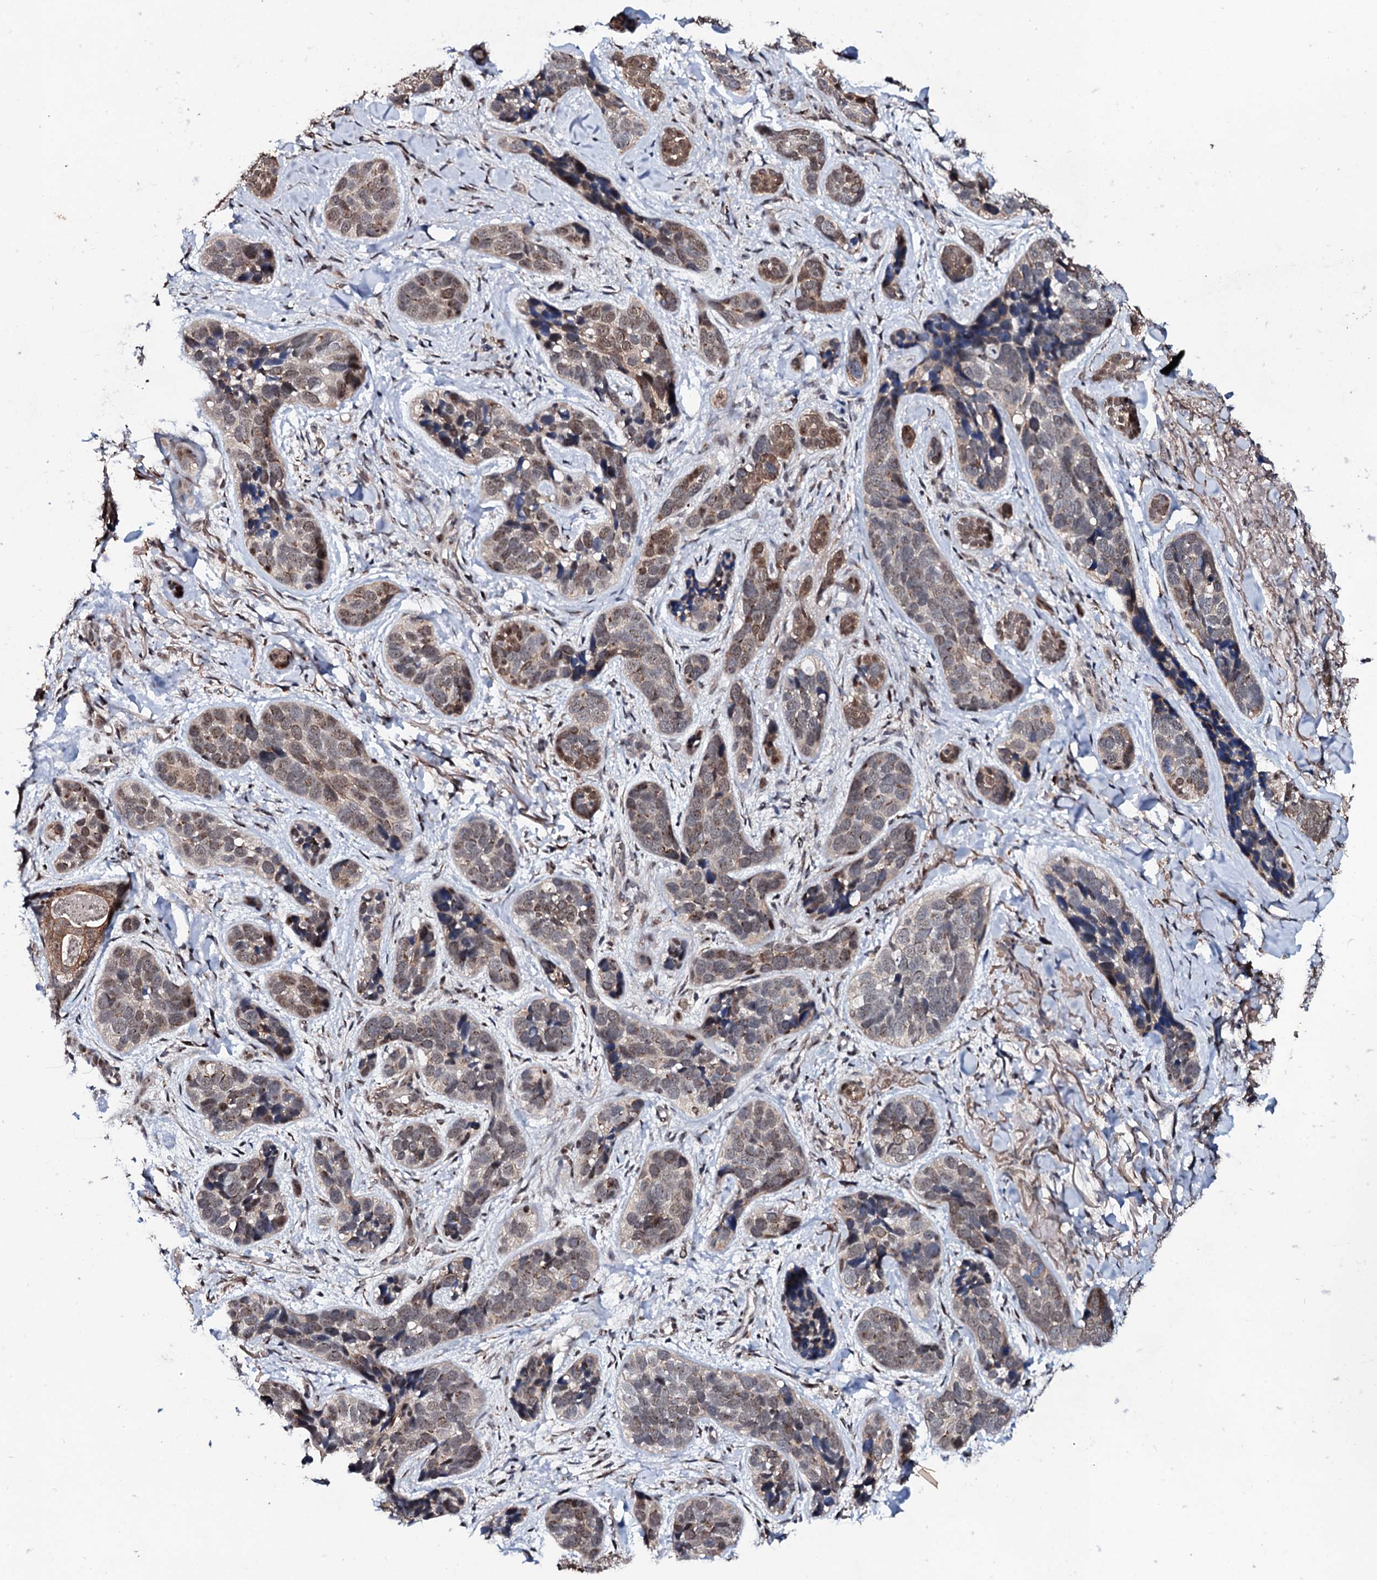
{"staining": {"intensity": "moderate", "quantity": "25%-75%", "location": "cytoplasmic/membranous"}, "tissue": "skin cancer", "cell_type": "Tumor cells", "image_type": "cancer", "snomed": [{"axis": "morphology", "description": "Basal cell carcinoma"}, {"axis": "topography", "description": "Skin"}], "caption": "A micrograph showing moderate cytoplasmic/membranous expression in approximately 25%-75% of tumor cells in skin cancer (basal cell carcinoma), as visualized by brown immunohistochemical staining.", "gene": "COG6", "patient": {"sex": "male", "age": 71}}